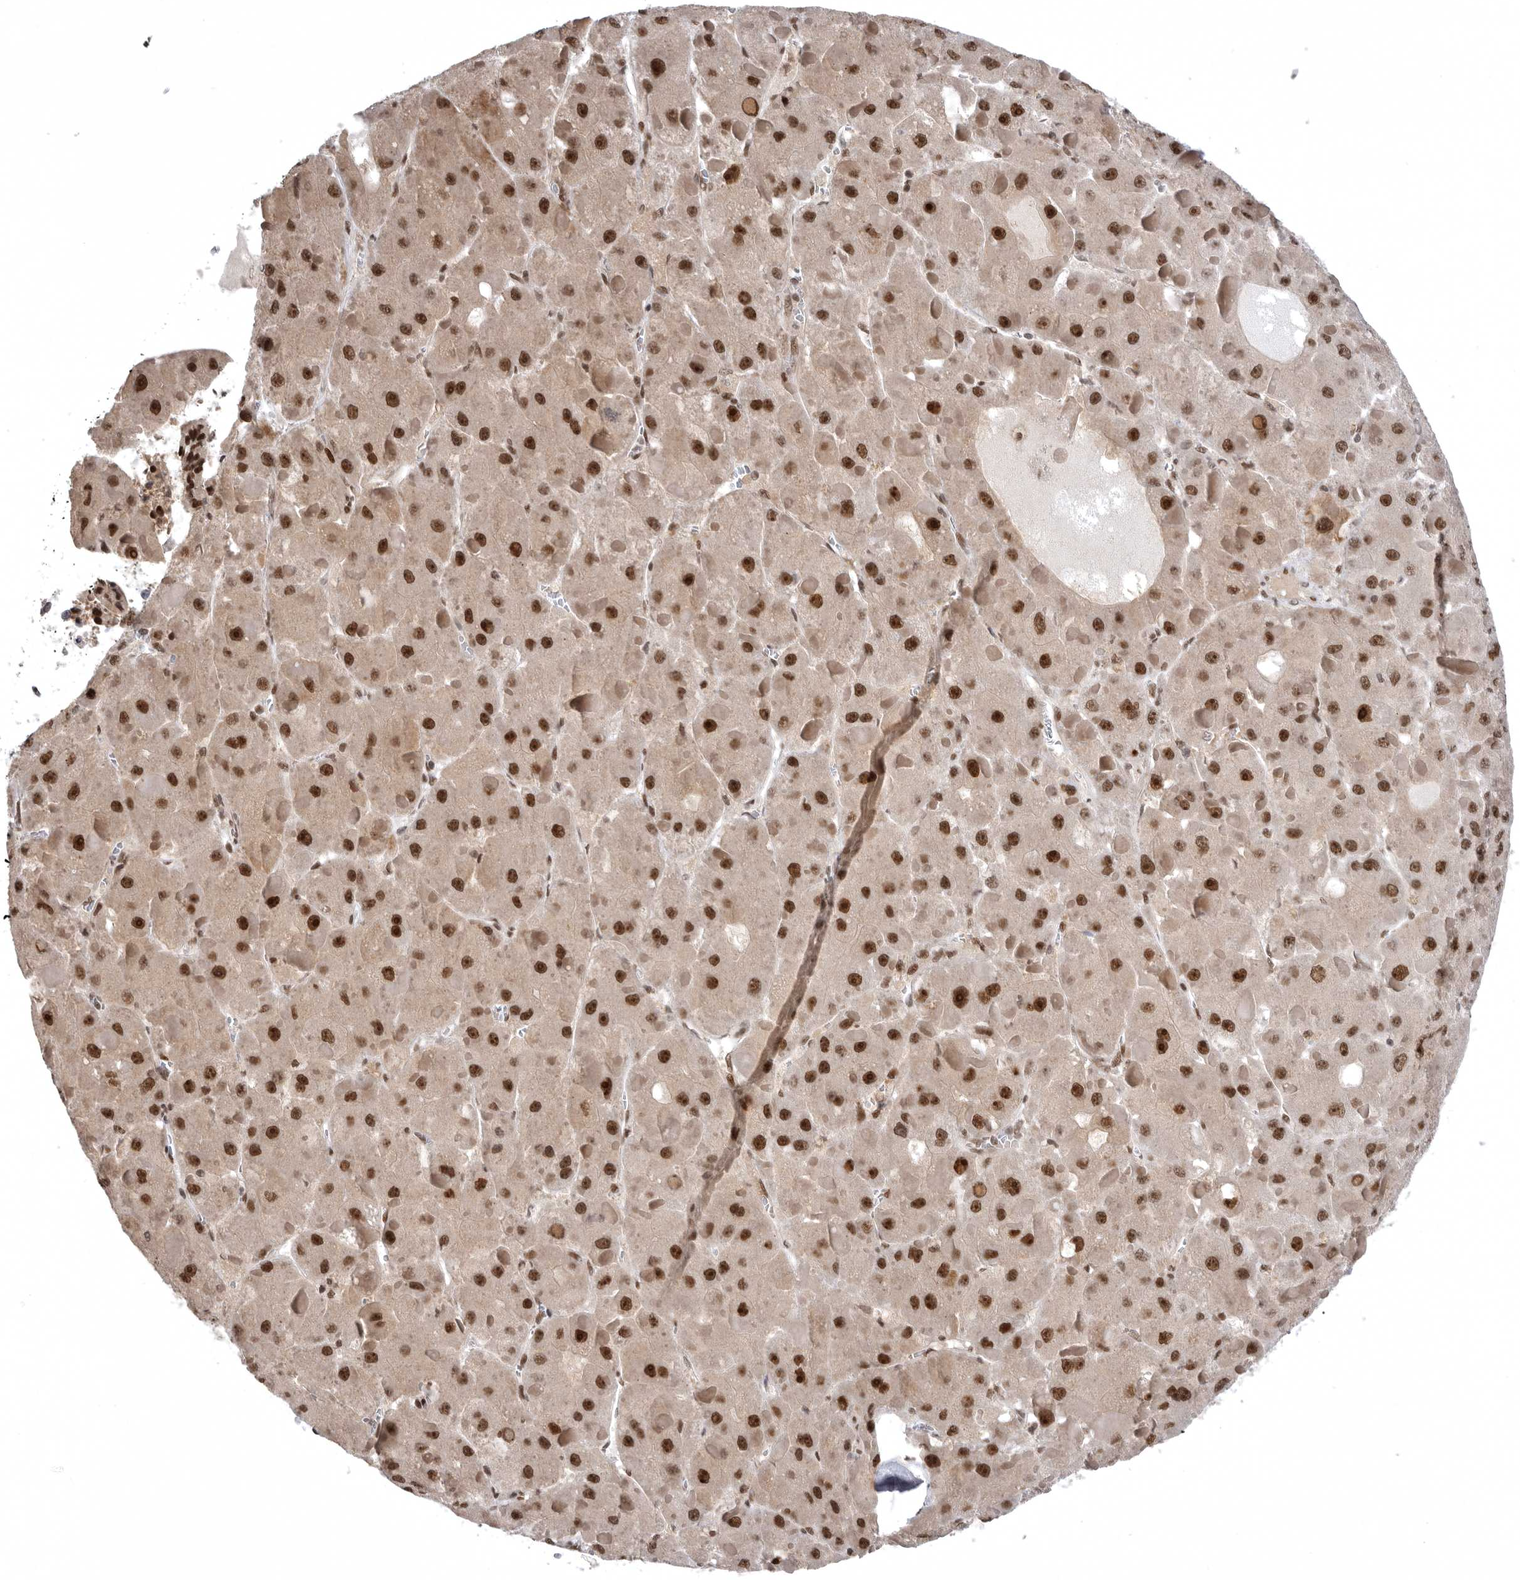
{"staining": {"intensity": "strong", "quantity": ">75%", "location": "nuclear"}, "tissue": "liver cancer", "cell_type": "Tumor cells", "image_type": "cancer", "snomed": [{"axis": "morphology", "description": "Carcinoma, Hepatocellular, NOS"}, {"axis": "topography", "description": "Liver"}], "caption": "The immunohistochemical stain highlights strong nuclear expression in tumor cells of liver cancer (hepatocellular carcinoma) tissue.", "gene": "ZNF830", "patient": {"sex": "female", "age": 73}}